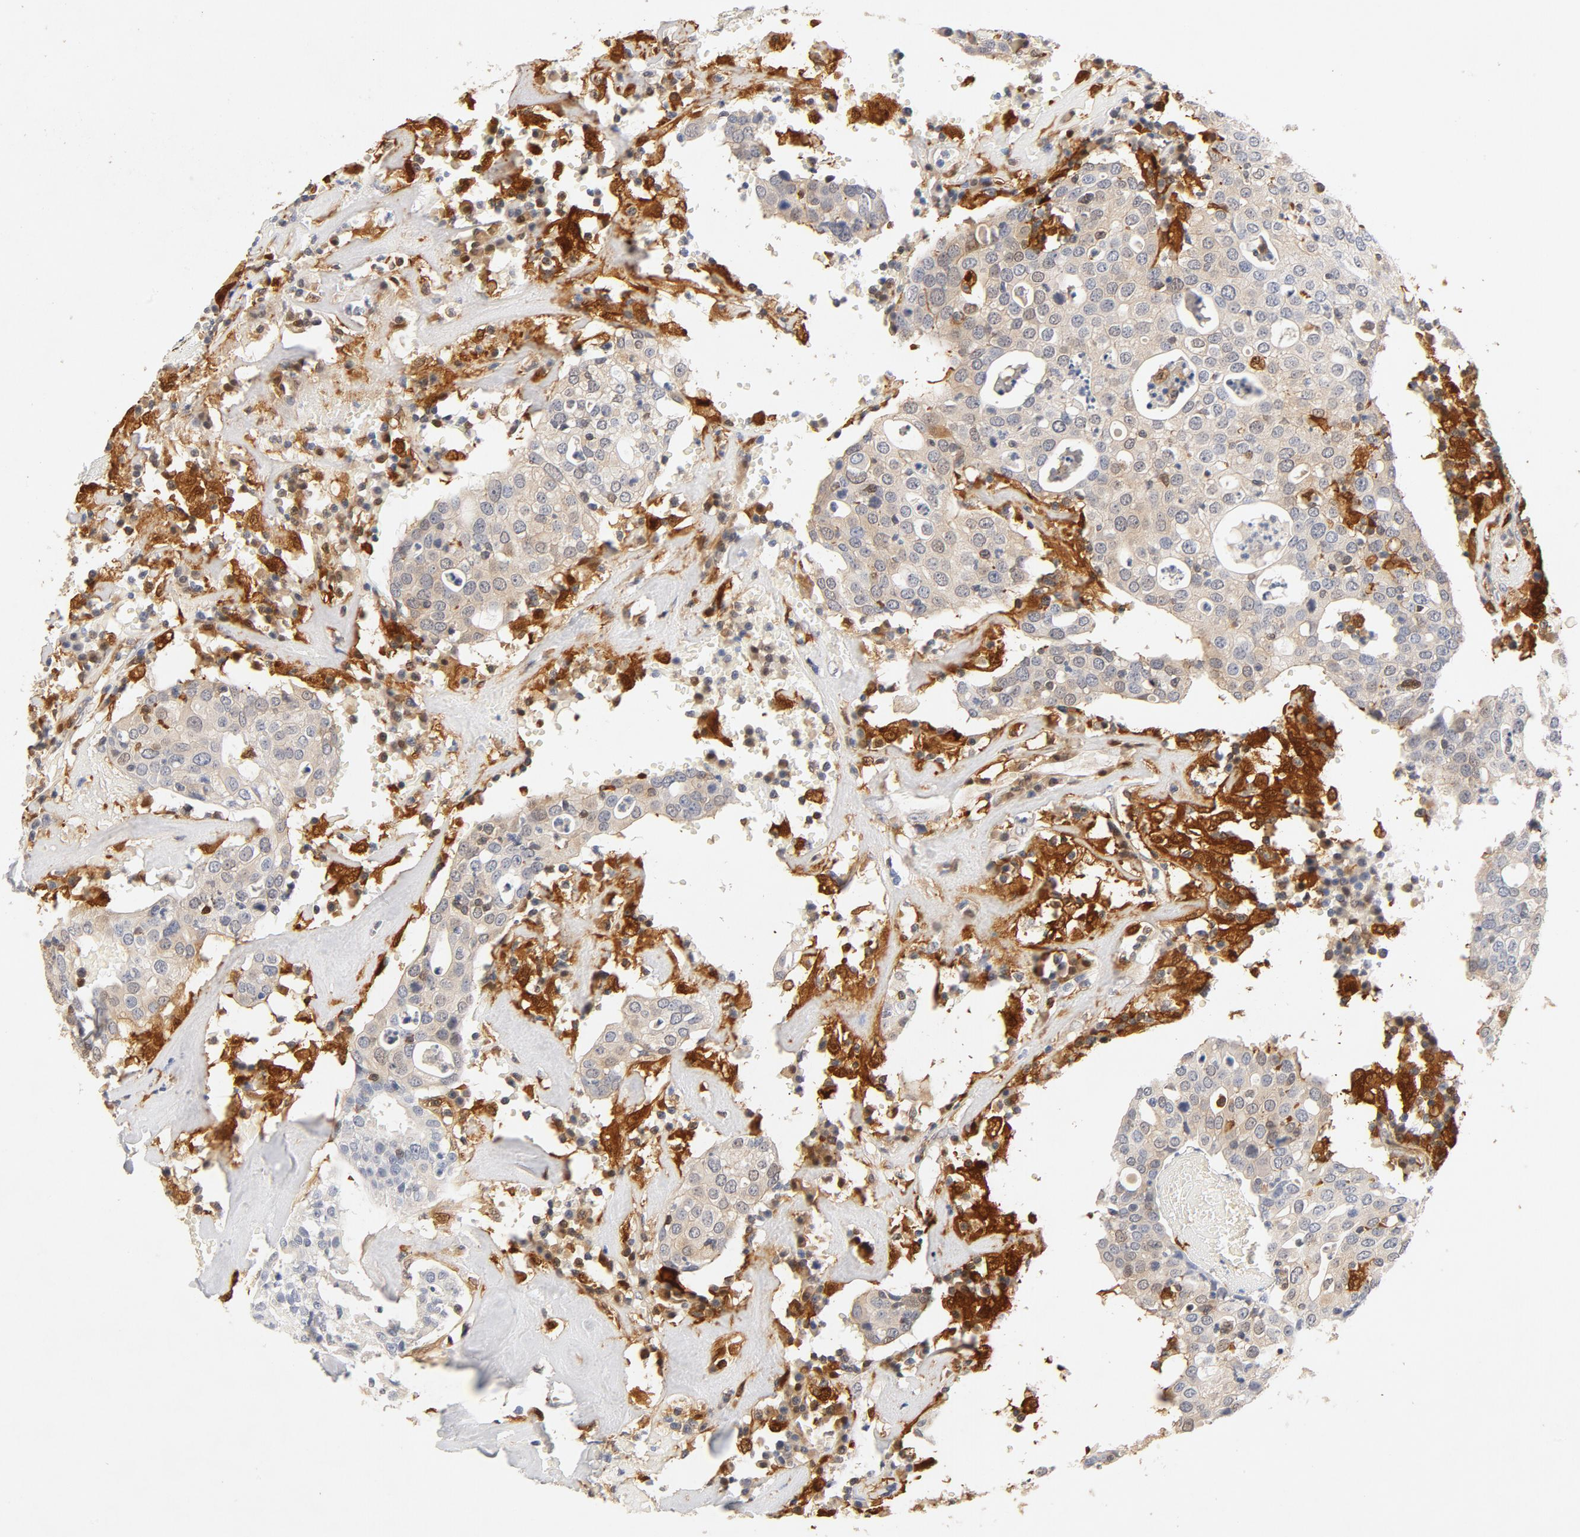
{"staining": {"intensity": "weak", "quantity": "25%-75%", "location": "cytoplasmic/membranous"}, "tissue": "head and neck cancer", "cell_type": "Tumor cells", "image_type": "cancer", "snomed": [{"axis": "morphology", "description": "Adenocarcinoma, NOS"}, {"axis": "topography", "description": "Salivary gland"}, {"axis": "topography", "description": "Head-Neck"}], "caption": "Immunohistochemistry of head and neck adenocarcinoma reveals low levels of weak cytoplasmic/membranous positivity in approximately 25%-75% of tumor cells.", "gene": "STAT1", "patient": {"sex": "female", "age": 65}}